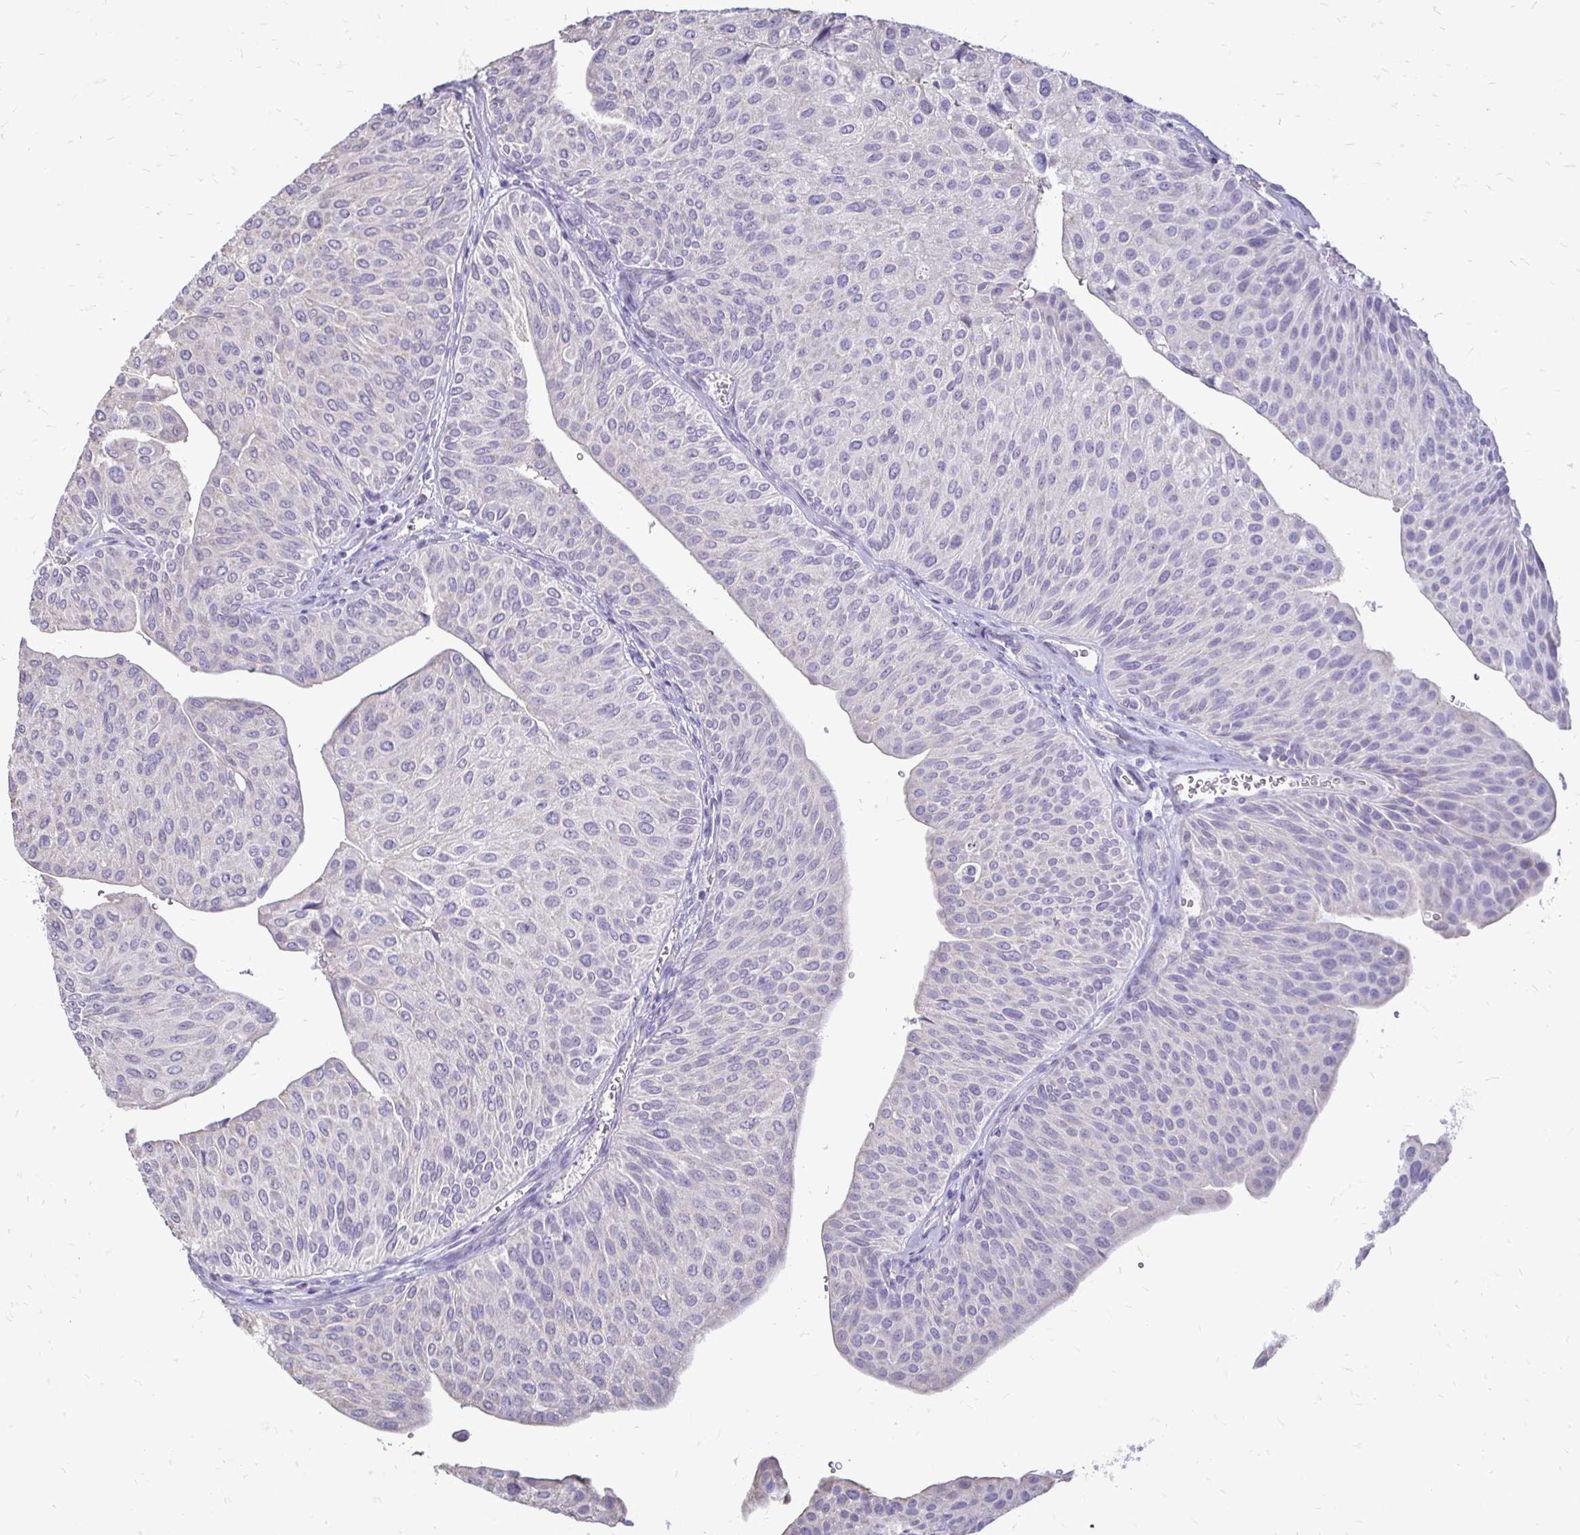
{"staining": {"intensity": "negative", "quantity": "none", "location": "none"}, "tissue": "urothelial cancer", "cell_type": "Tumor cells", "image_type": "cancer", "snomed": [{"axis": "morphology", "description": "Urothelial carcinoma, NOS"}, {"axis": "topography", "description": "Urinary bladder"}], "caption": "Tumor cells show no significant protein expression in transitional cell carcinoma.", "gene": "ALPG", "patient": {"sex": "male", "age": 67}}